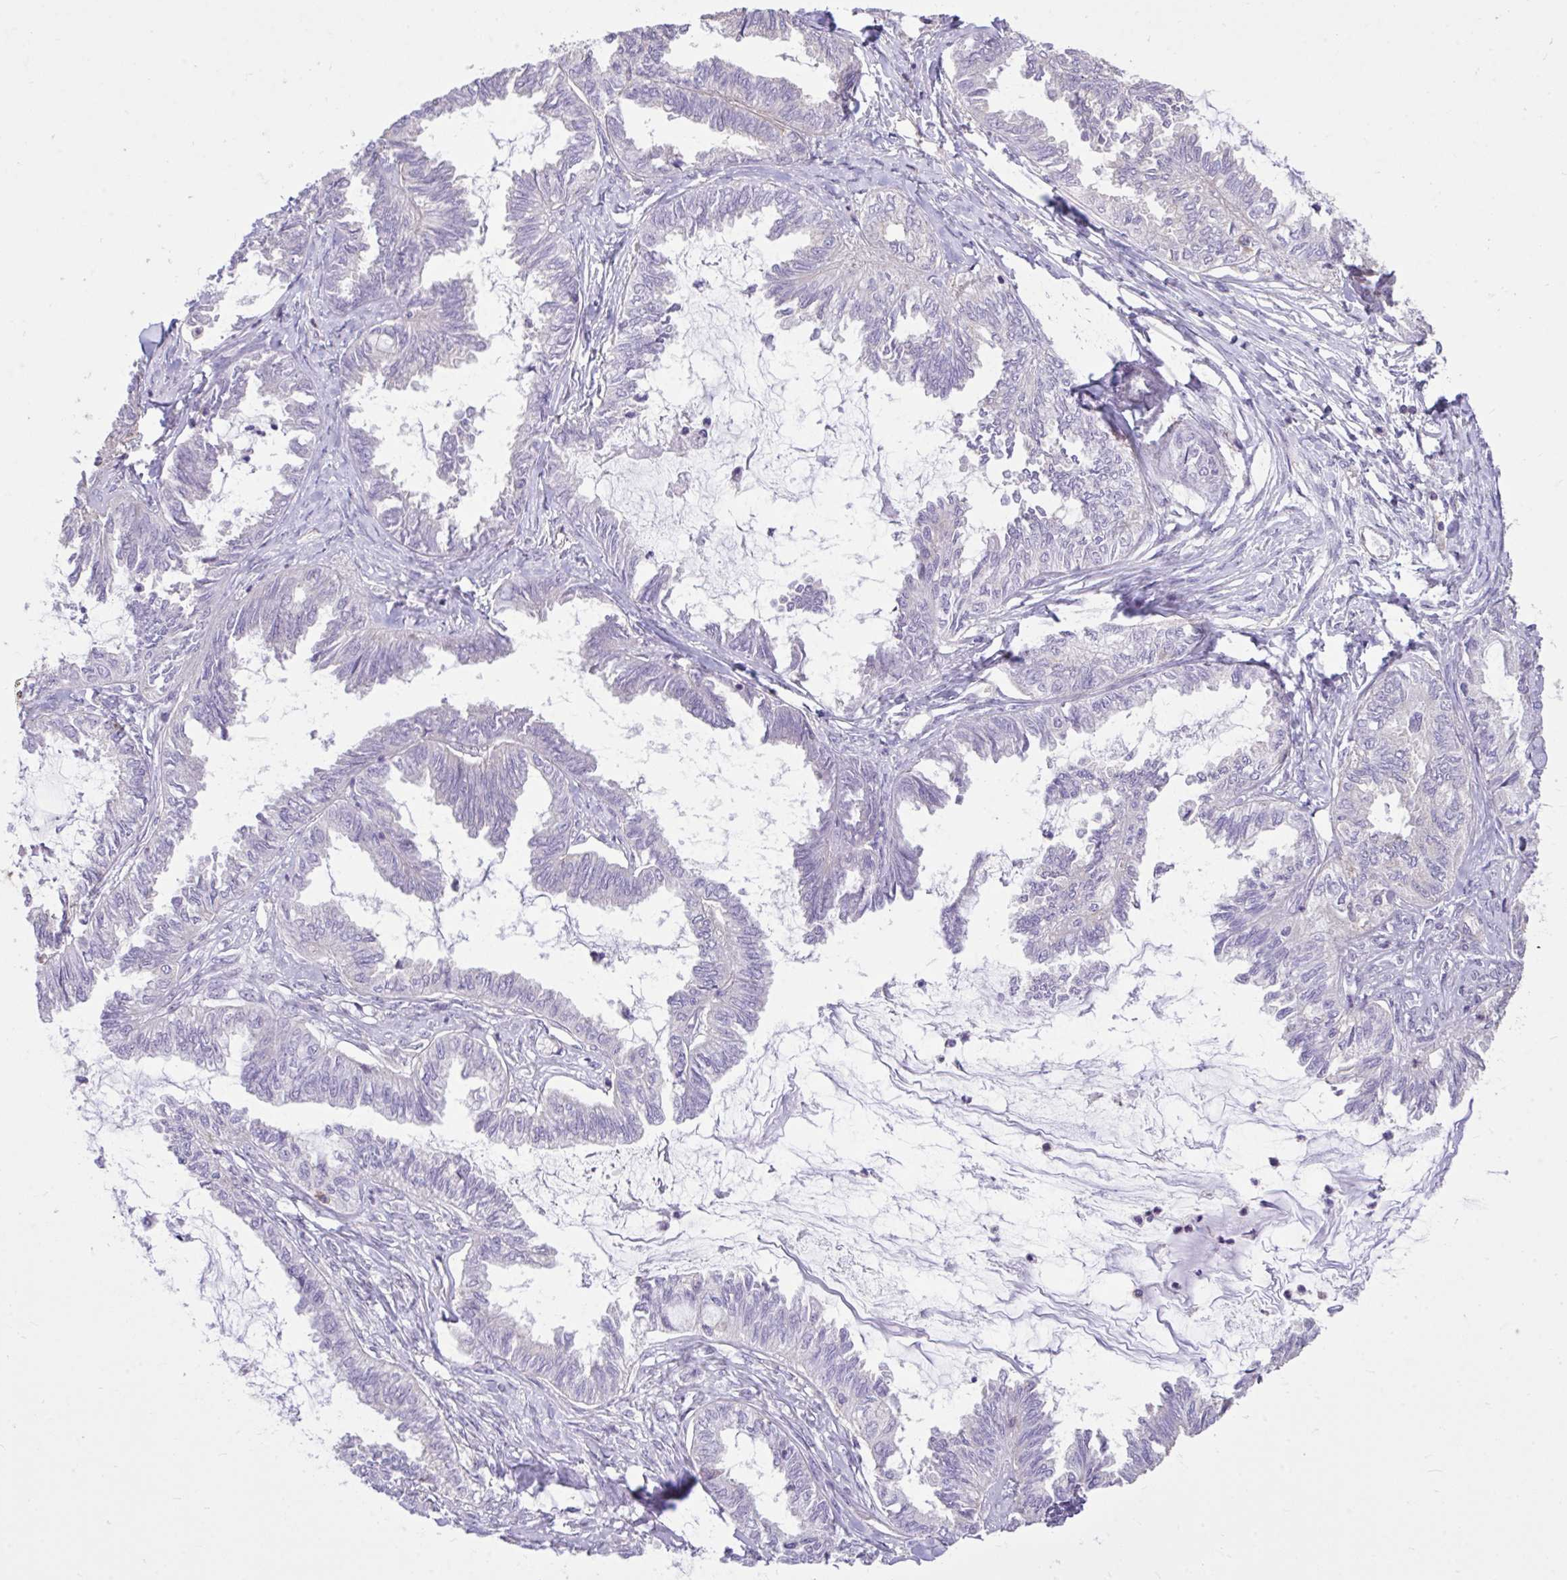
{"staining": {"intensity": "negative", "quantity": "none", "location": "none"}, "tissue": "ovarian cancer", "cell_type": "Tumor cells", "image_type": "cancer", "snomed": [{"axis": "morphology", "description": "Carcinoma, endometroid"}, {"axis": "topography", "description": "Ovary"}], "caption": "High magnification brightfield microscopy of ovarian cancer stained with DAB (3,3'-diaminobenzidine) (brown) and counterstained with hematoxylin (blue): tumor cells show no significant expression.", "gene": "IGFL2", "patient": {"sex": "female", "age": 70}}